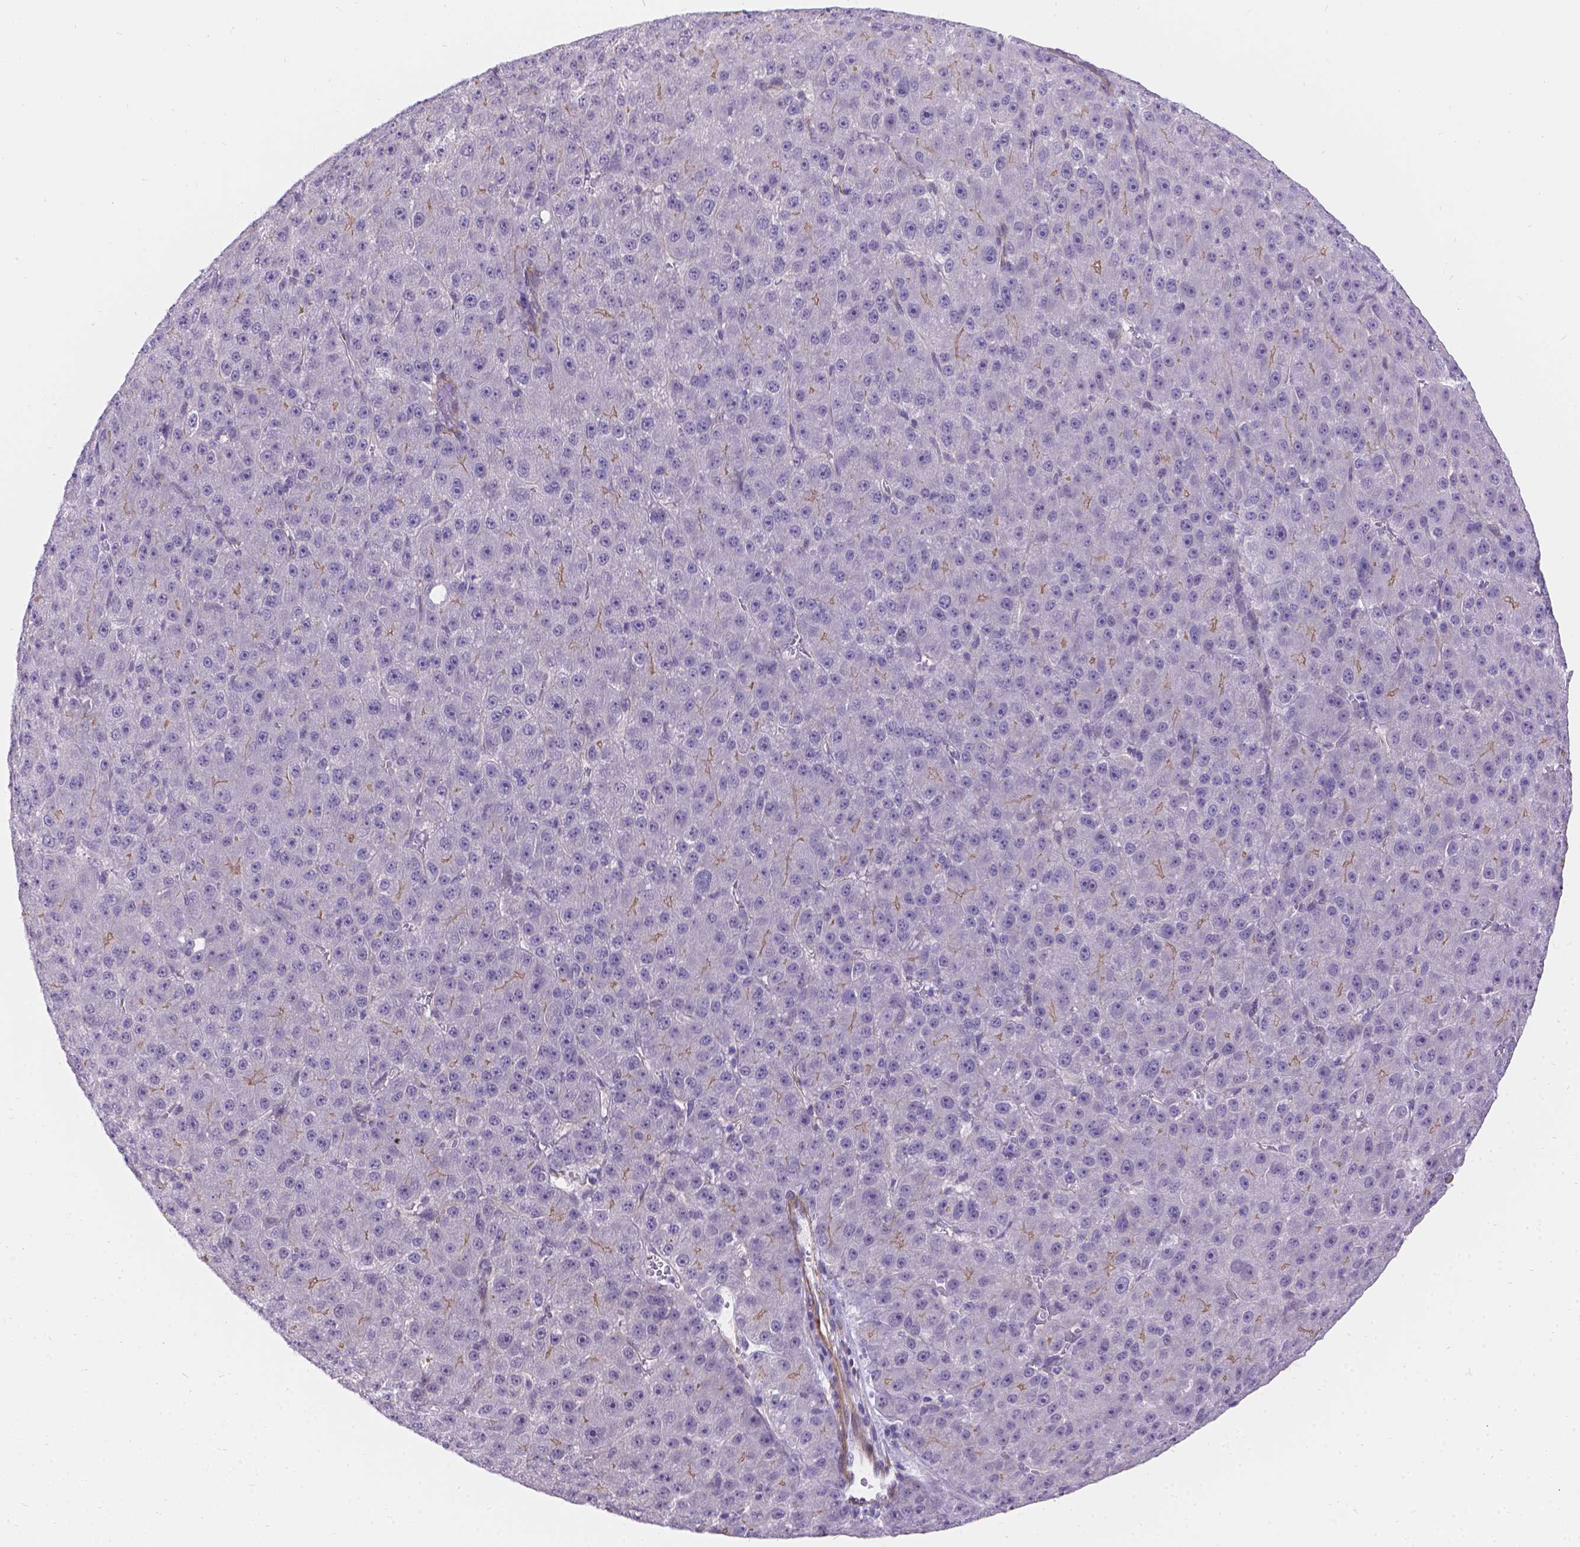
{"staining": {"intensity": "negative", "quantity": "none", "location": "none"}, "tissue": "liver cancer", "cell_type": "Tumor cells", "image_type": "cancer", "snomed": [{"axis": "morphology", "description": "Carcinoma, Hepatocellular, NOS"}, {"axis": "topography", "description": "Liver"}], "caption": "High power microscopy image of an IHC photomicrograph of hepatocellular carcinoma (liver), revealing no significant positivity in tumor cells.", "gene": "PALS1", "patient": {"sex": "male", "age": 67}}